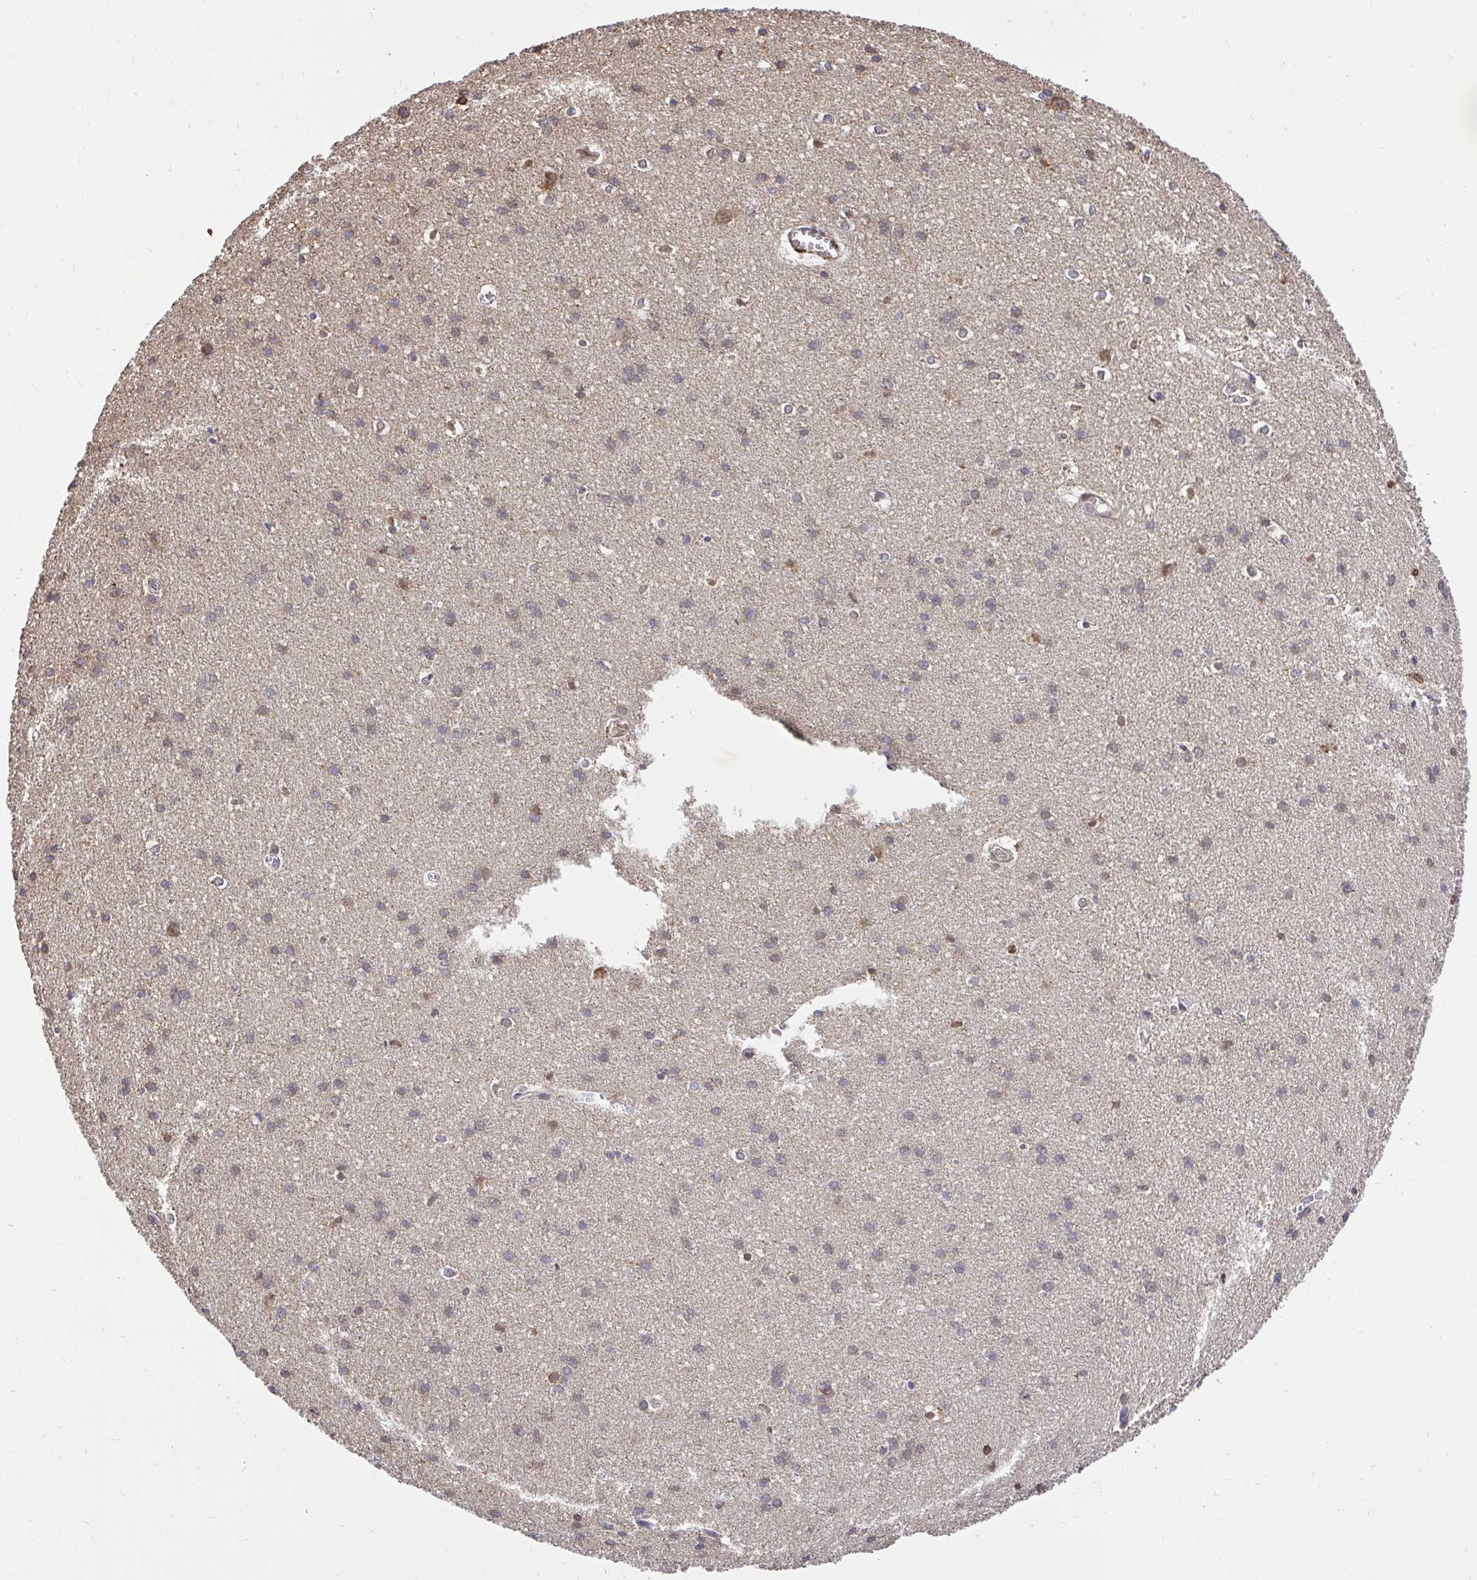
{"staining": {"intensity": "weak", "quantity": ">75%", "location": "cytoplasmic/membranous"}, "tissue": "cerebral cortex", "cell_type": "Endothelial cells", "image_type": "normal", "snomed": [{"axis": "morphology", "description": "Normal tissue, NOS"}, {"axis": "topography", "description": "Cerebral cortex"}], "caption": "Weak cytoplasmic/membranous positivity for a protein is present in about >75% of endothelial cells of unremarkable cerebral cortex using IHC.", "gene": "CCDC122", "patient": {"sex": "male", "age": 37}}